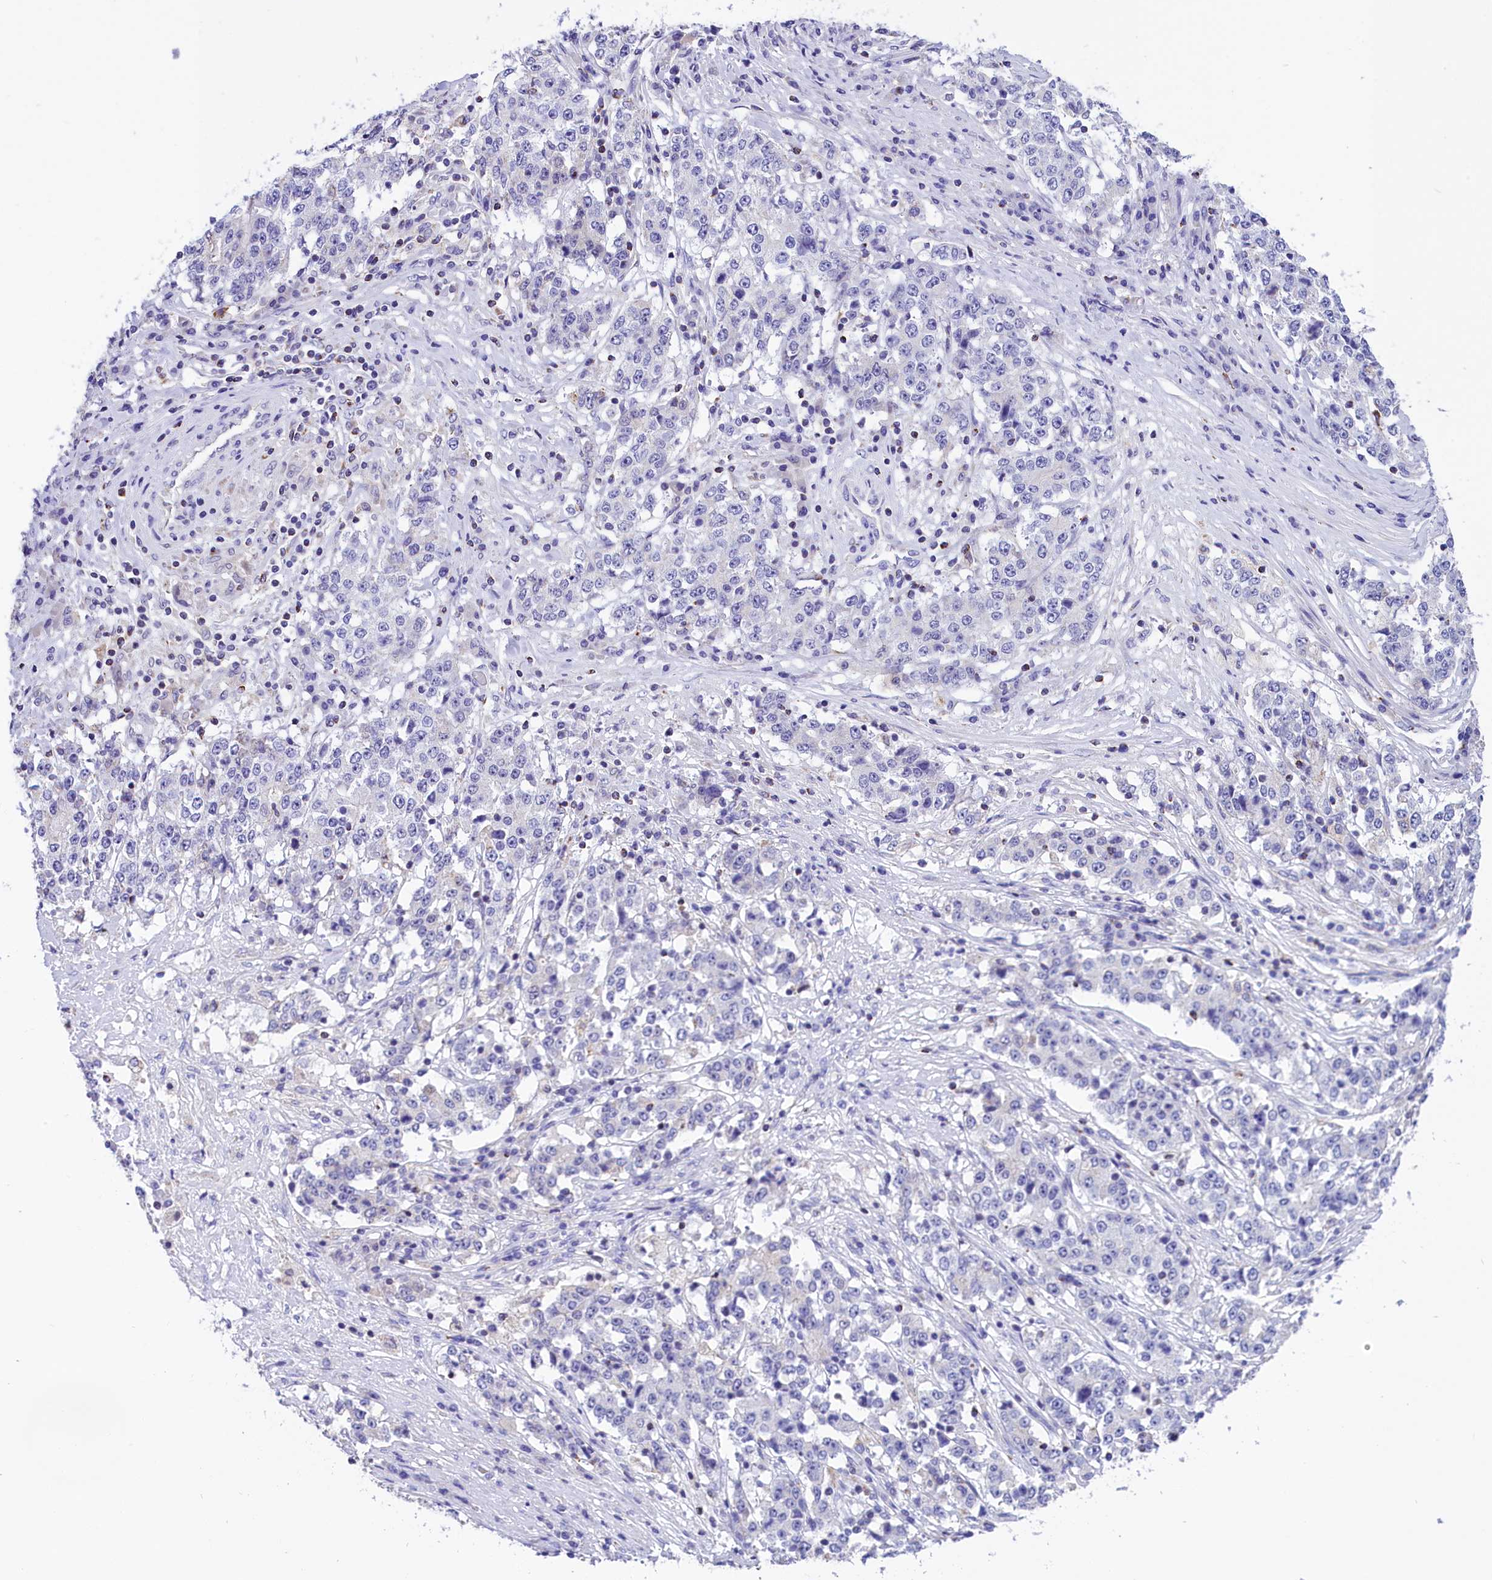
{"staining": {"intensity": "negative", "quantity": "none", "location": "none"}, "tissue": "stomach cancer", "cell_type": "Tumor cells", "image_type": "cancer", "snomed": [{"axis": "morphology", "description": "Adenocarcinoma, NOS"}, {"axis": "topography", "description": "Stomach"}], "caption": "Tumor cells are negative for brown protein staining in adenocarcinoma (stomach).", "gene": "ABAT", "patient": {"sex": "male", "age": 59}}